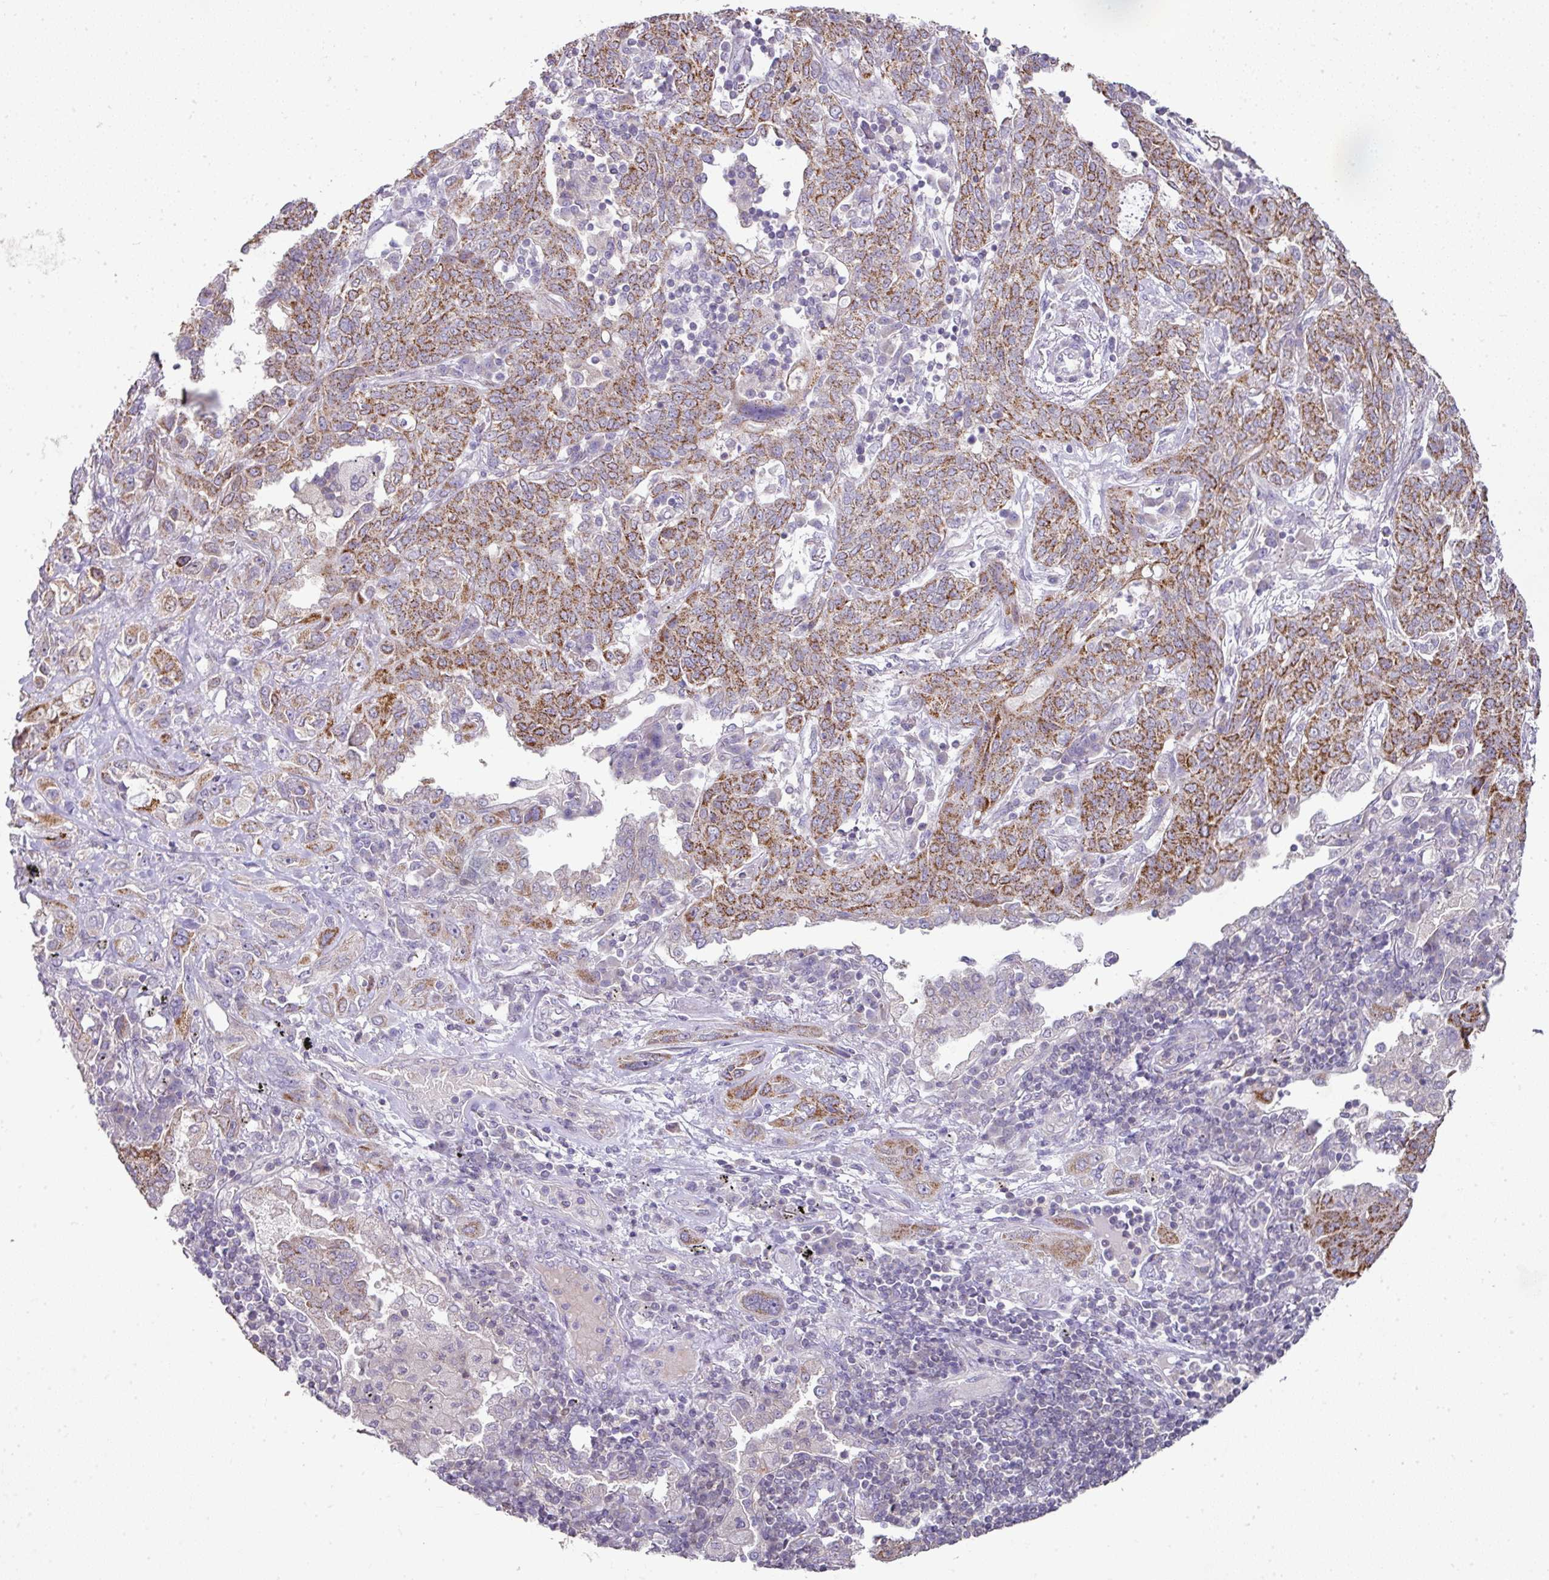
{"staining": {"intensity": "moderate", "quantity": ">75%", "location": "cytoplasmic/membranous"}, "tissue": "lung cancer", "cell_type": "Tumor cells", "image_type": "cancer", "snomed": [{"axis": "morphology", "description": "Squamous cell carcinoma, NOS"}, {"axis": "topography", "description": "Lung"}], "caption": "This micrograph exhibits lung cancer (squamous cell carcinoma) stained with immunohistochemistry to label a protein in brown. The cytoplasmic/membranous of tumor cells show moderate positivity for the protein. Nuclei are counter-stained blue.", "gene": "ANKRD18A", "patient": {"sex": "female", "age": 70}}